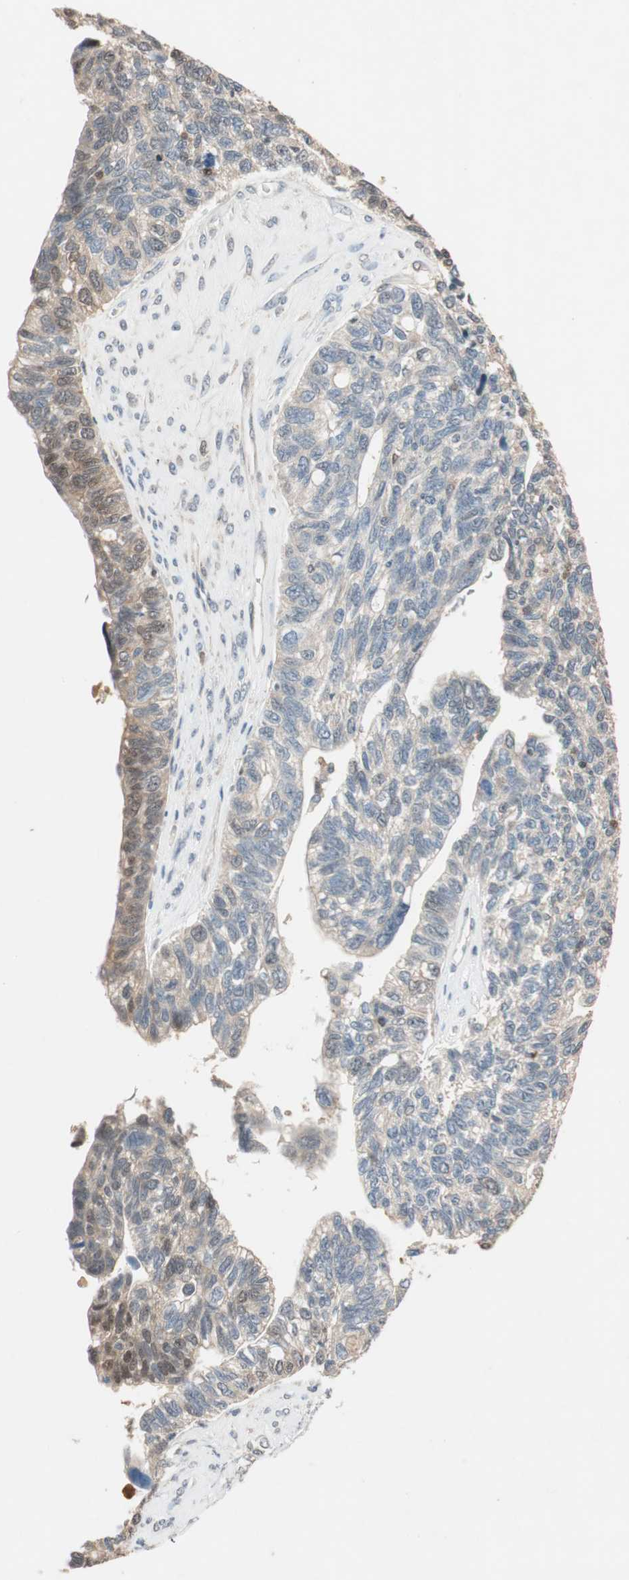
{"staining": {"intensity": "weak", "quantity": "<25%", "location": "cytoplasmic/membranous,nuclear"}, "tissue": "ovarian cancer", "cell_type": "Tumor cells", "image_type": "cancer", "snomed": [{"axis": "morphology", "description": "Cystadenocarcinoma, serous, NOS"}, {"axis": "topography", "description": "Ovary"}], "caption": "An IHC micrograph of ovarian cancer is shown. There is no staining in tumor cells of ovarian cancer.", "gene": "SERPINB5", "patient": {"sex": "female", "age": 79}}